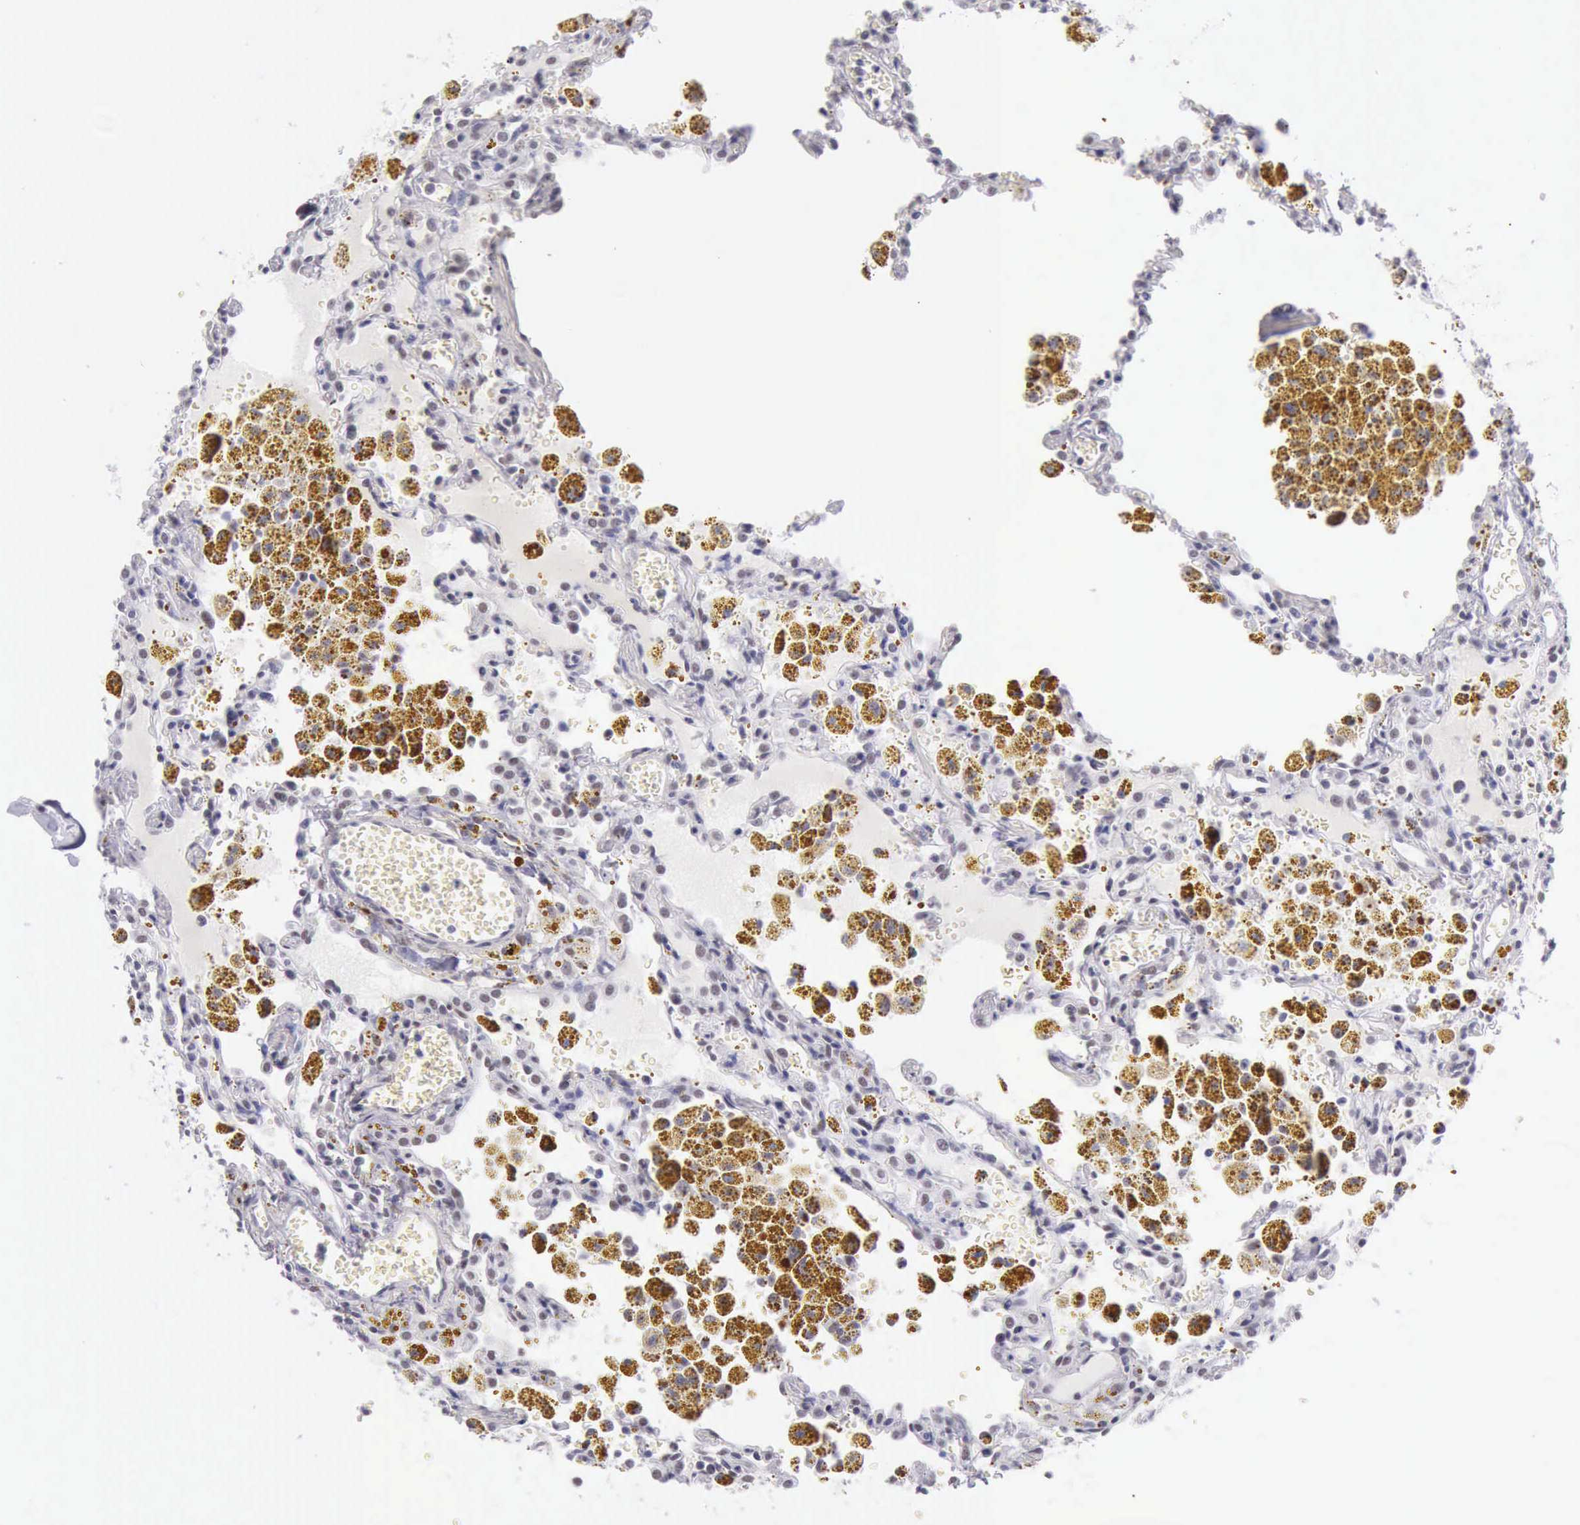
{"staining": {"intensity": "weak", "quantity": "25%-75%", "location": "nuclear"}, "tissue": "carcinoid", "cell_type": "Tumor cells", "image_type": "cancer", "snomed": [{"axis": "morphology", "description": "Carcinoid, malignant, NOS"}, {"axis": "topography", "description": "Bronchus"}], "caption": "Protein staining by immunohistochemistry (IHC) demonstrates weak nuclear expression in approximately 25%-75% of tumor cells in carcinoid.", "gene": "EP300", "patient": {"sex": "male", "age": 55}}